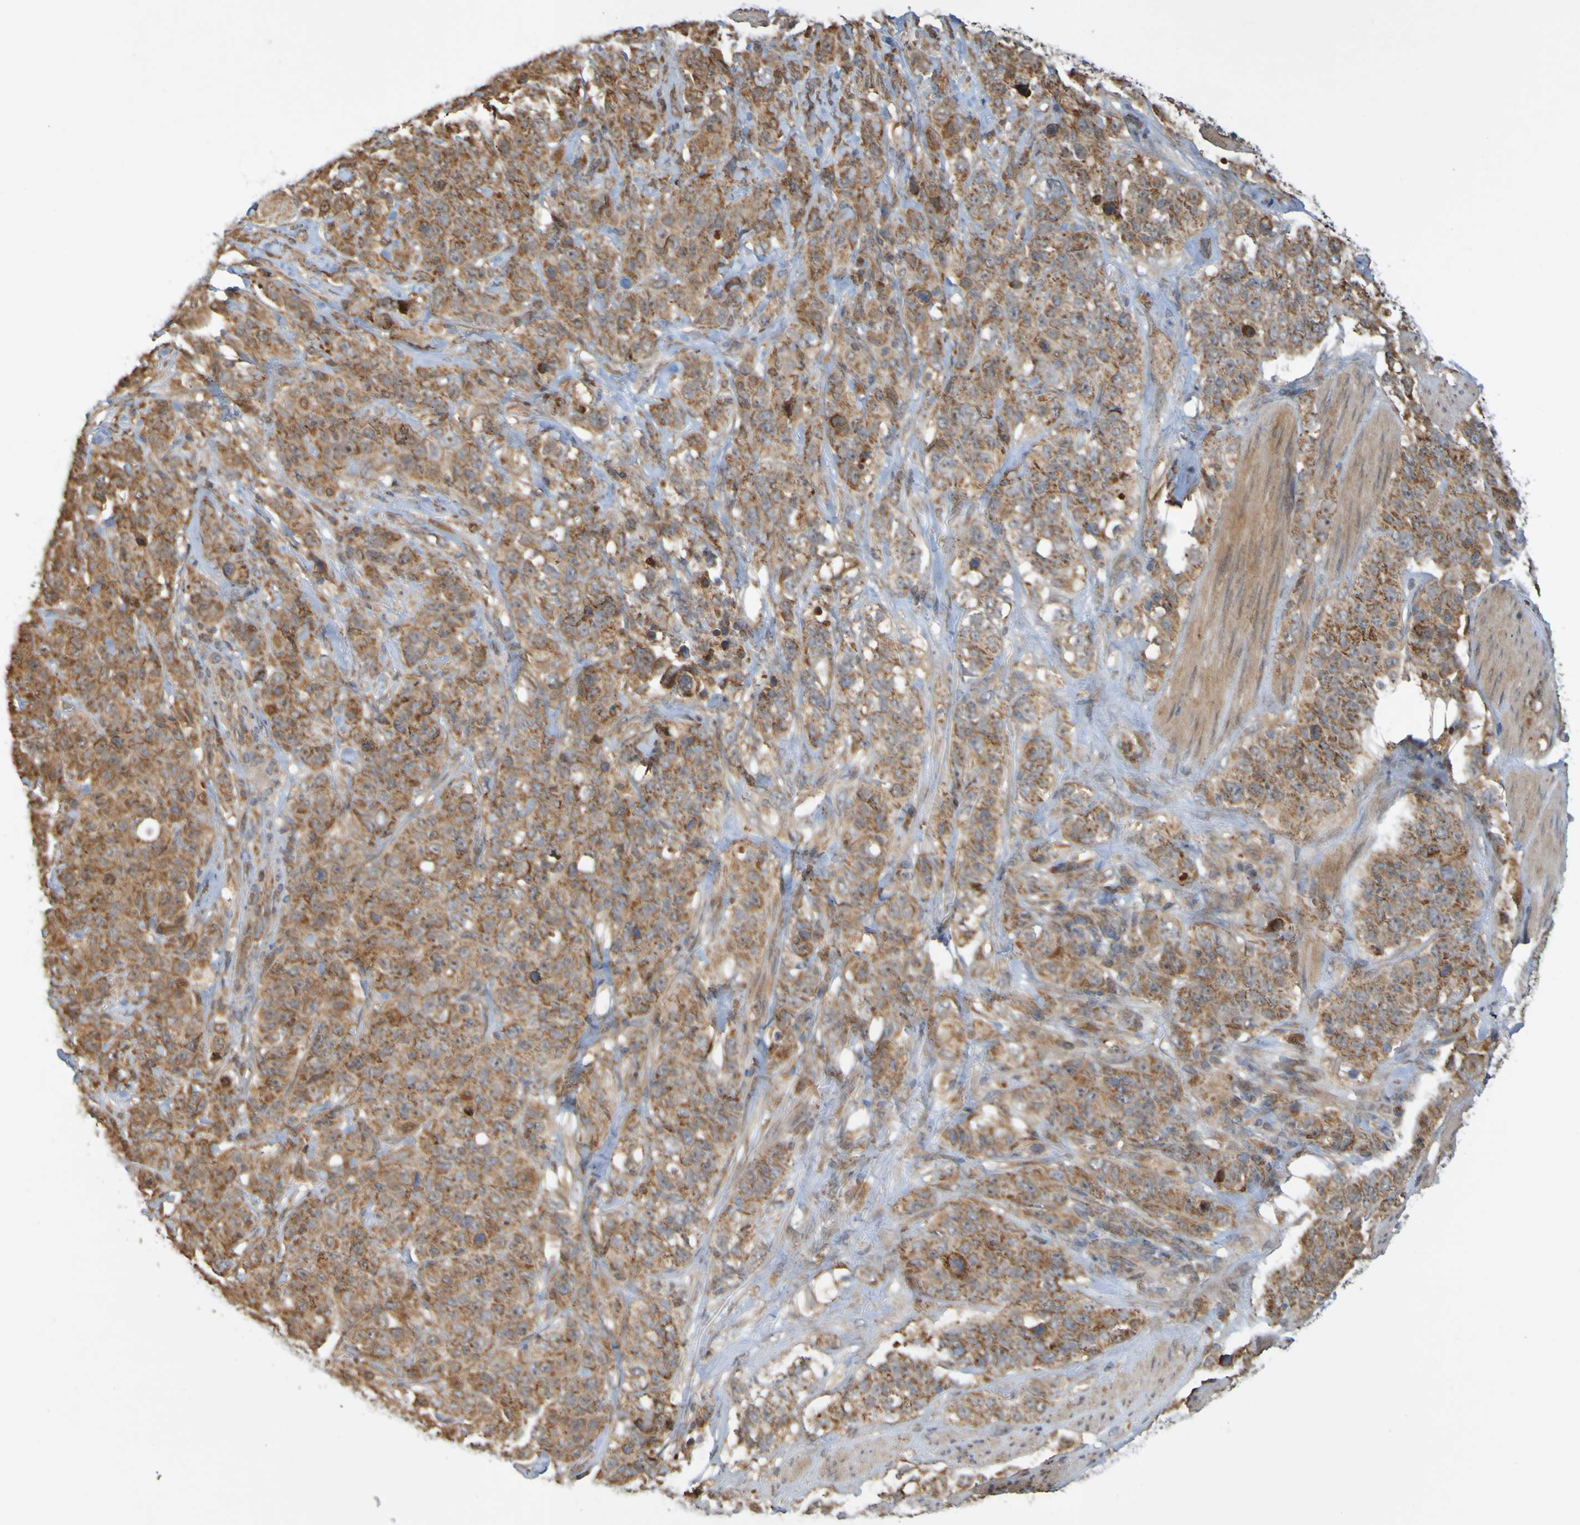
{"staining": {"intensity": "strong", "quantity": ">75%", "location": "cytoplasmic/membranous"}, "tissue": "stomach cancer", "cell_type": "Tumor cells", "image_type": "cancer", "snomed": [{"axis": "morphology", "description": "Adenocarcinoma, NOS"}, {"axis": "topography", "description": "Stomach"}], "caption": "Human adenocarcinoma (stomach) stained for a protein (brown) exhibits strong cytoplasmic/membranous positive staining in approximately >75% of tumor cells.", "gene": "TMBIM1", "patient": {"sex": "male", "age": 48}}